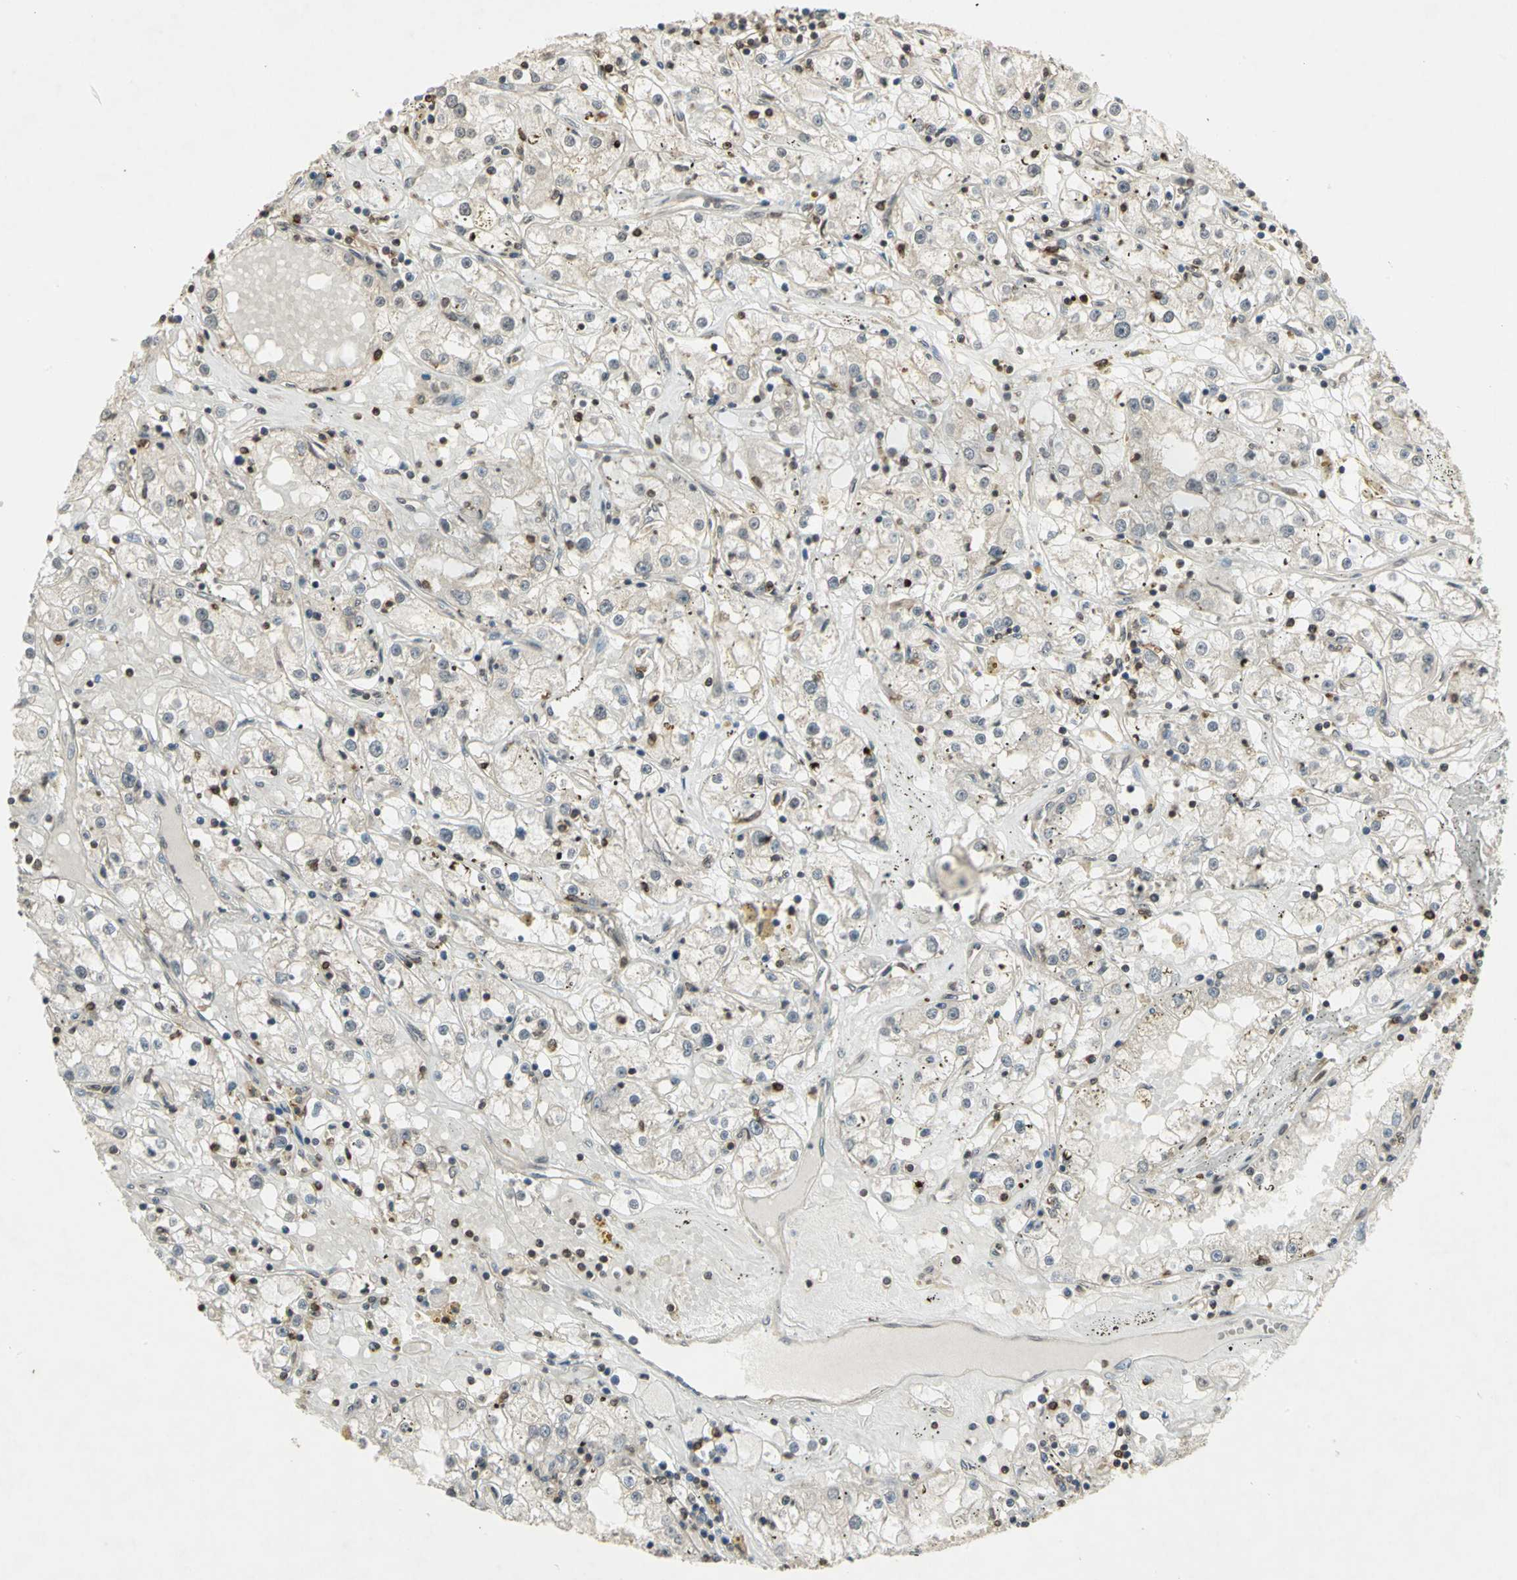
{"staining": {"intensity": "negative", "quantity": "none", "location": "none"}, "tissue": "renal cancer", "cell_type": "Tumor cells", "image_type": "cancer", "snomed": [{"axis": "morphology", "description": "Adenocarcinoma, NOS"}, {"axis": "topography", "description": "Kidney"}], "caption": "Immunohistochemistry image of human adenocarcinoma (renal) stained for a protein (brown), which displays no positivity in tumor cells.", "gene": "IL16", "patient": {"sex": "male", "age": 56}}